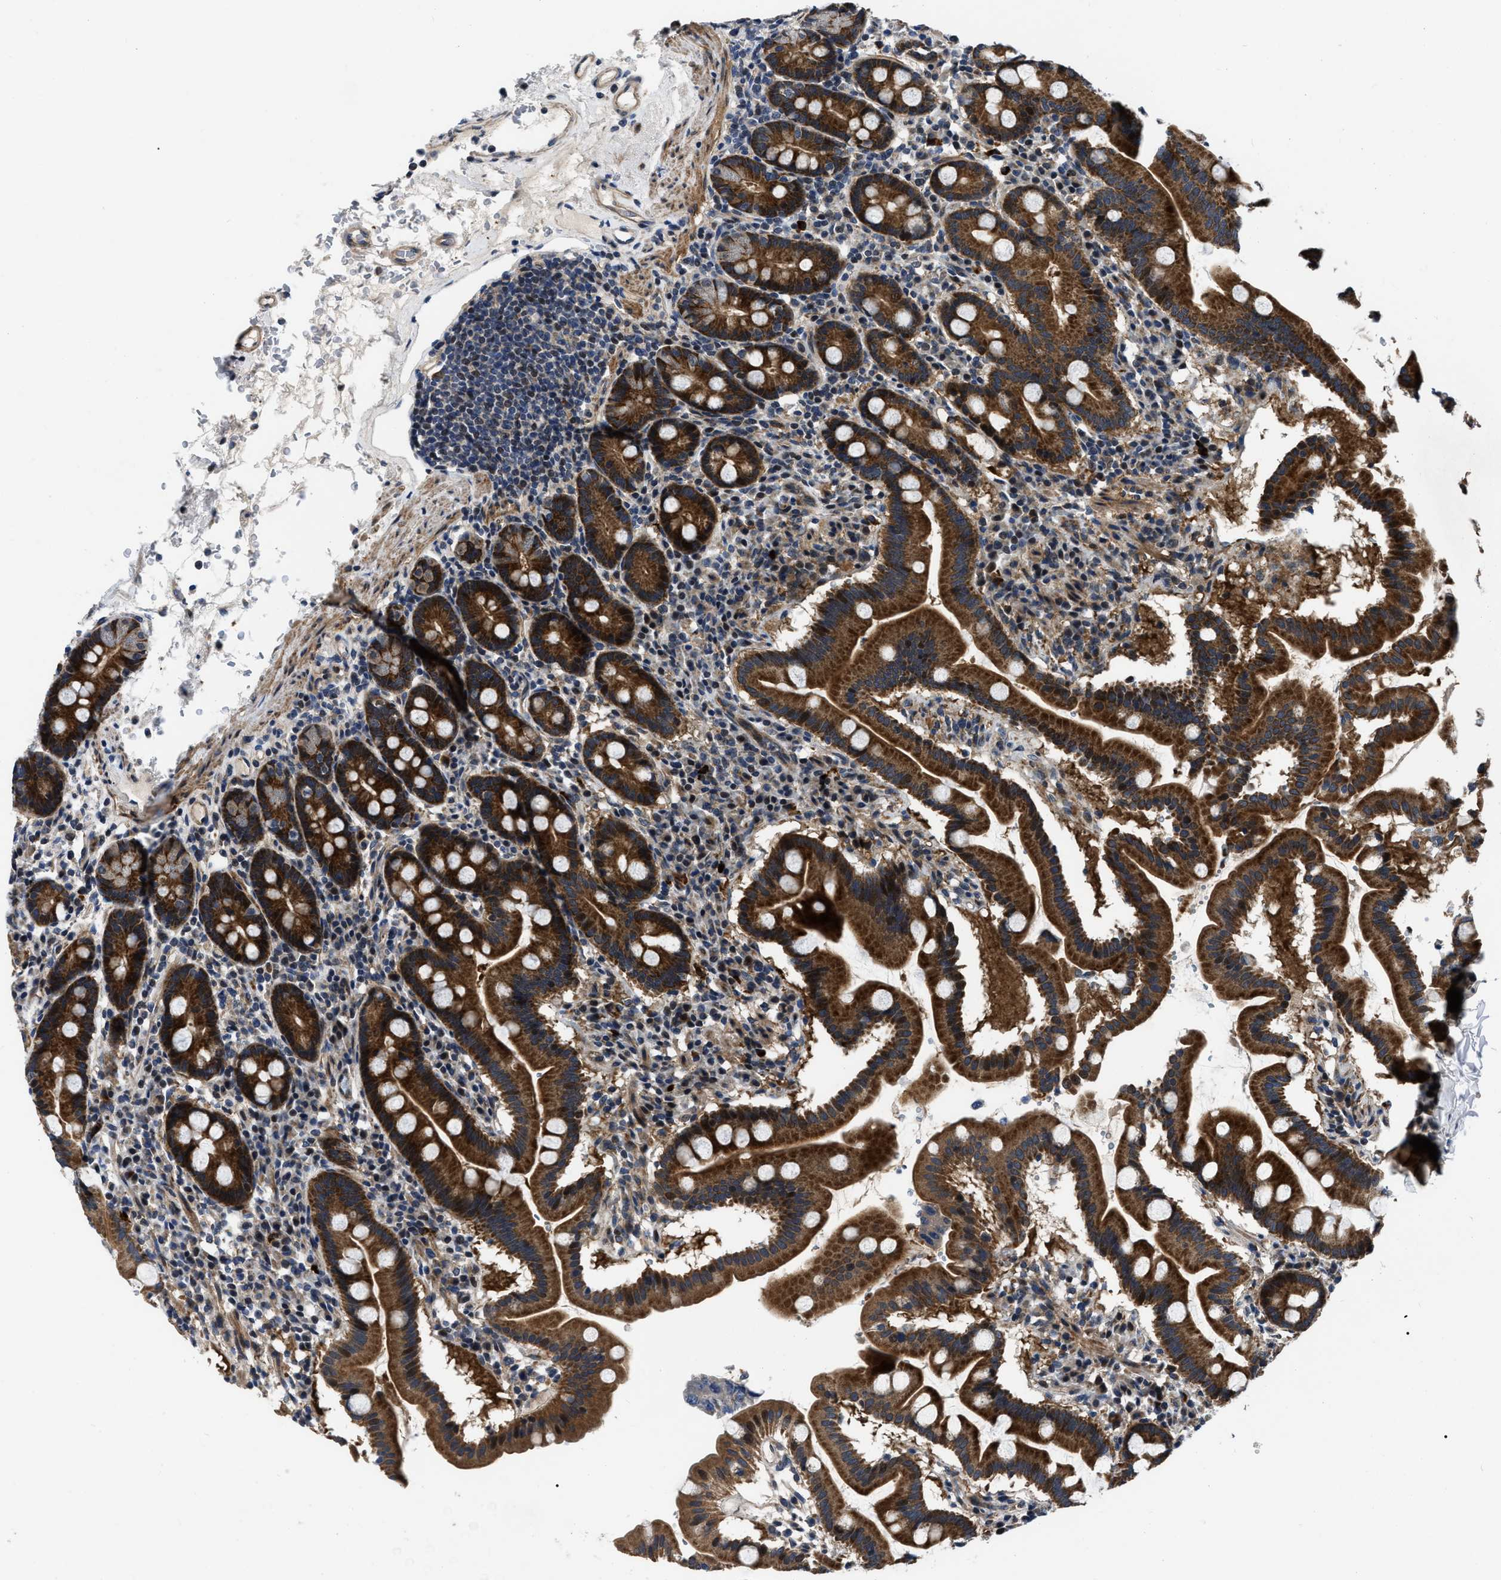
{"staining": {"intensity": "strong", "quantity": ">75%", "location": "cytoplasmic/membranous"}, "tissue": "duodenum", "cell_type": "Glandular cells", "image_type": "normal", "snomed": [{"axis": "morphology", "description": "Normal tissue, NOS"}, {"axis": "topography", "description": "Duodenum"}], "caption": "IHC (DAB) staining of benign human duodenum displays strong cytoplasmic/membranous protein staining in about >75% of glandular cells.", "gene": "PPWD1", "patient": {"sex": "male", "age": 50}}